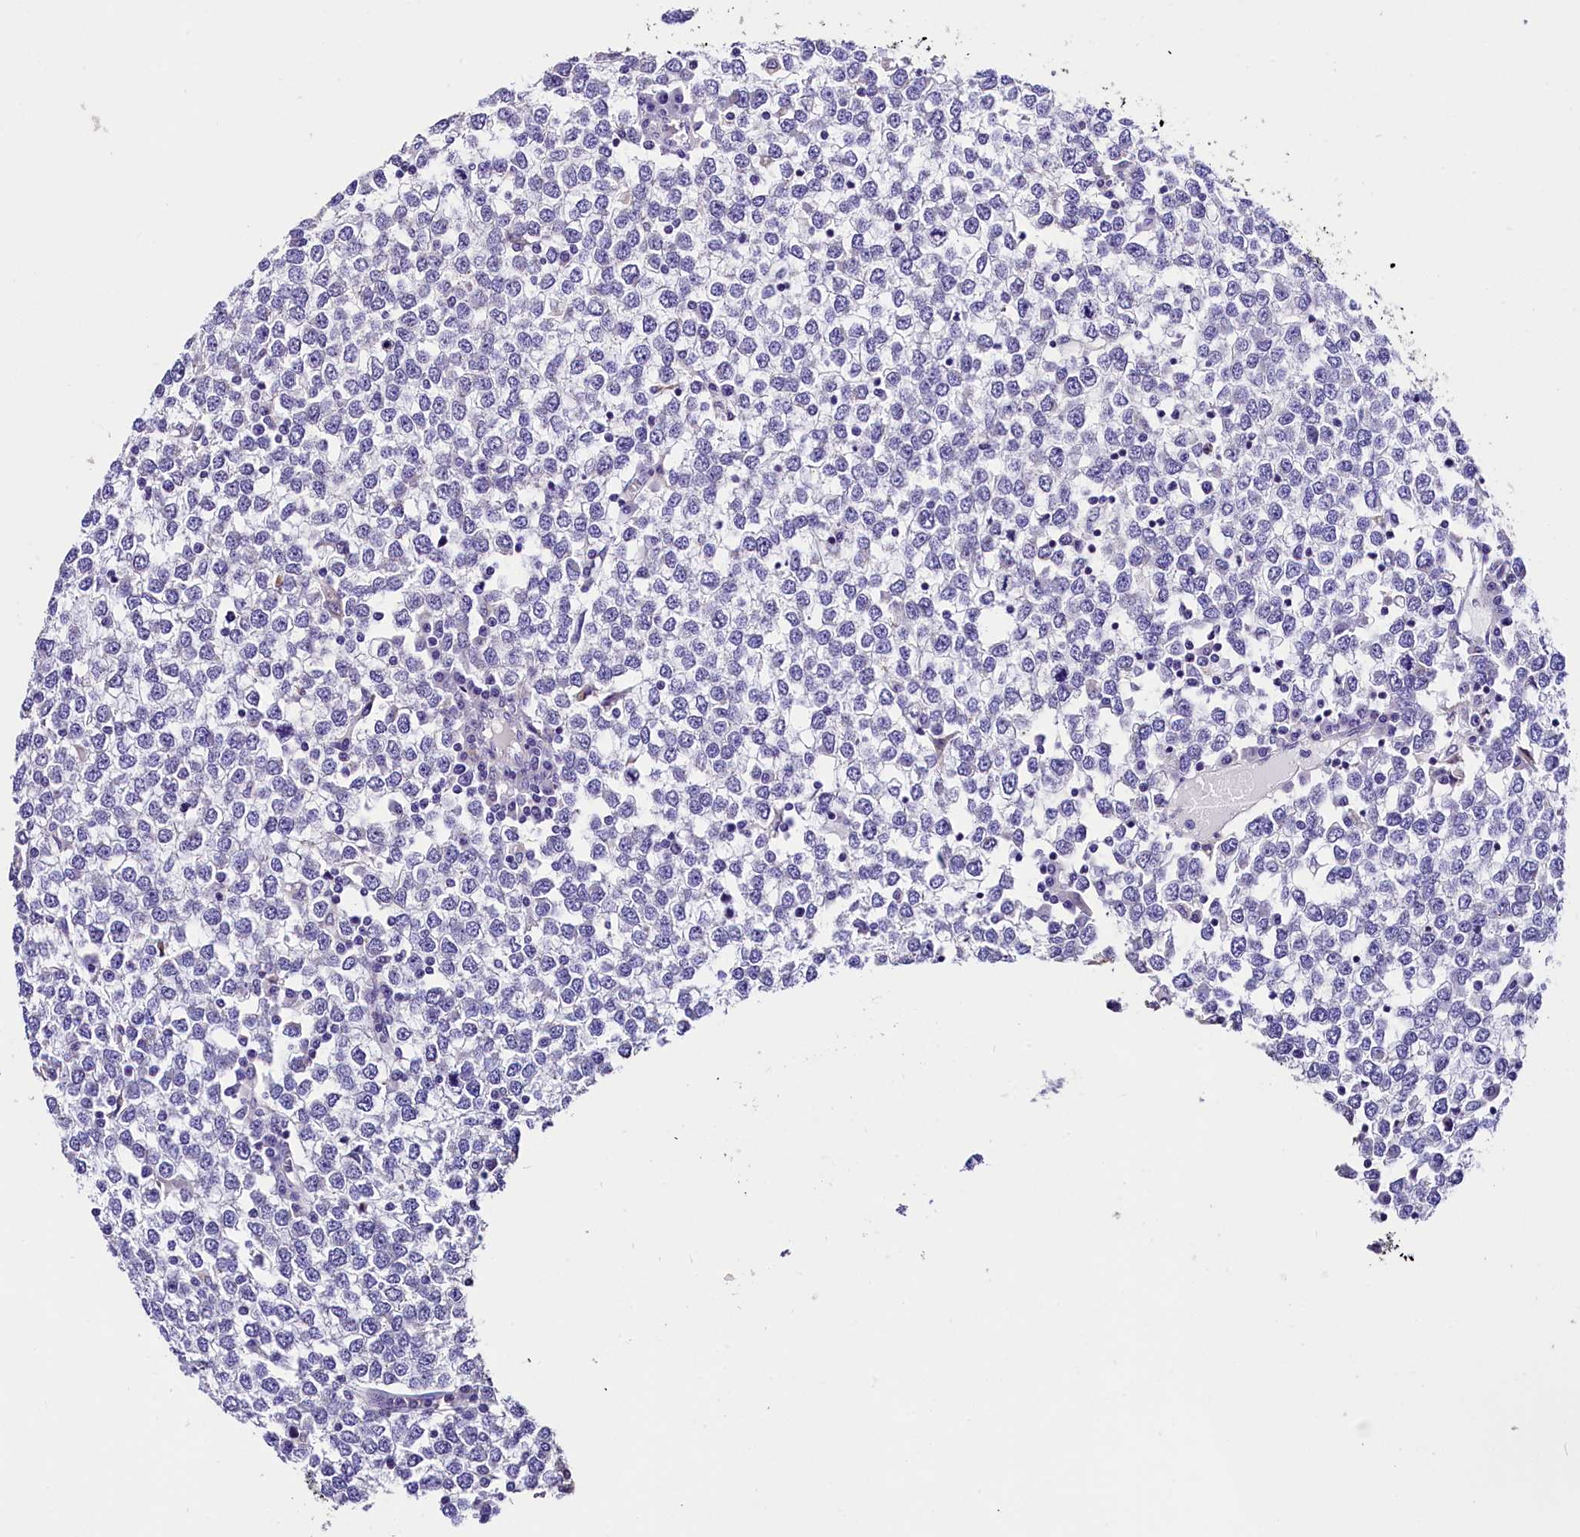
{"staining": {"intensity": "negative", "quantity": "none", "location": "none"}, "tissue": "testis cancer", "cell_type": "Tumor cells", "image_type": "cancer", "snomed": [{"axis": "morphology", "description": "Seminoma, NOS"}, {"axis": "topography", "description": "Testis"}], "caption": "Immunohistochemistry image of neoplastic tissue: testis cancer (seminoma) stained with DAB reveals no significant protein expression in tumor cells.", "gene": "ACAA2", "patient": {"sex": "male", "age": 65}}